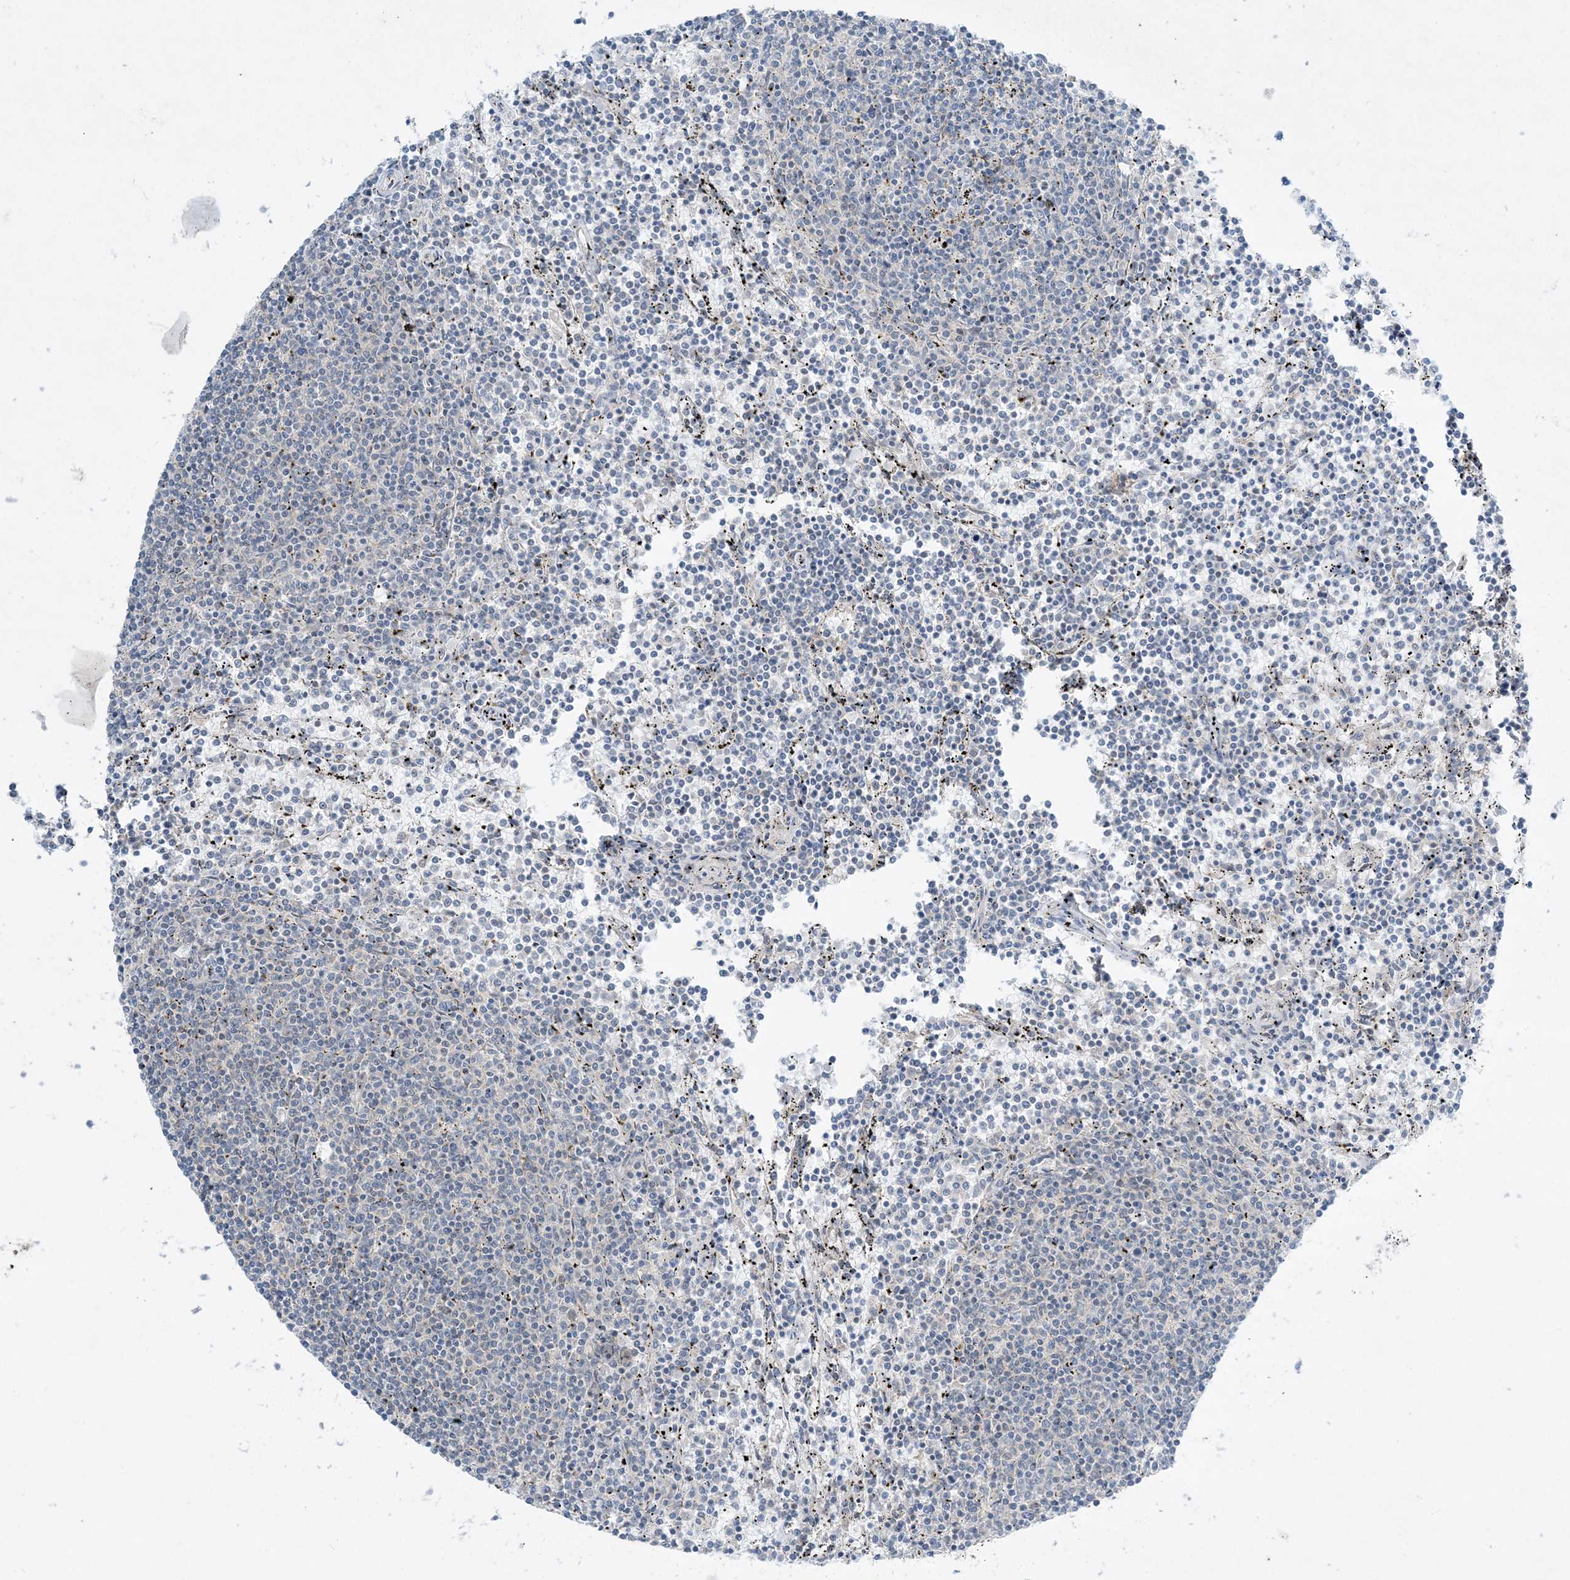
{"staining": {"intensity": "negative", "quantity": "none", "location": "none"}, "tissue": "lymphoma", "cell_type": "Tumor cells", "image_type": "cancer", "snomed": [{"axis": "morphology", "description": "Malignant lymphoma, non-Hodgkin's type, Low grade"}, {"axis": "topography", "description": "Spleen"}], "caption": "An image of human malignant lymphoma, non-Hodgkin's type (low-grade) is negative for staining in tumor cells.", "gene": "RPP40", "patient": {"sex": "female", "age": 50}}